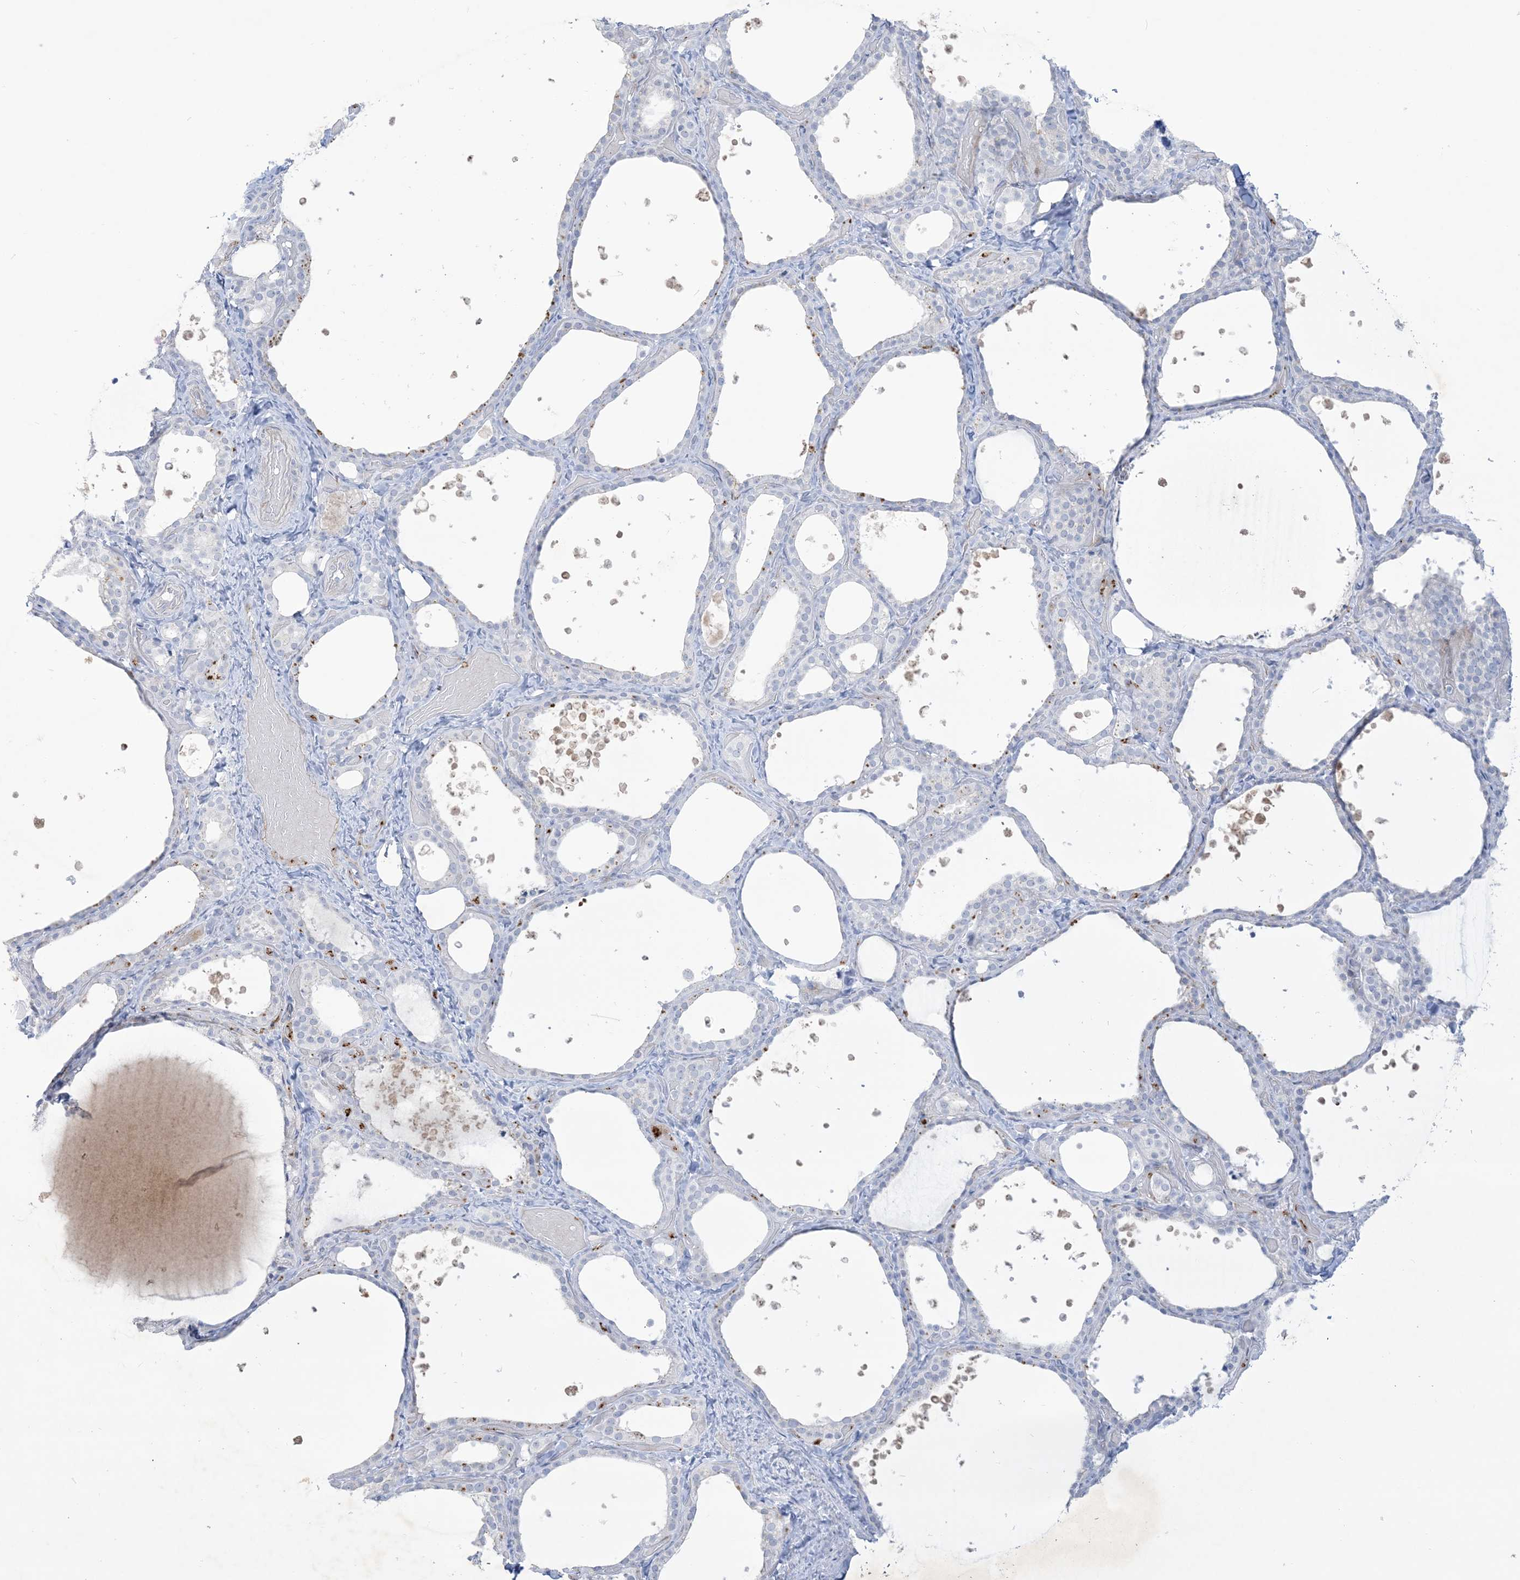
{"staining": {"intensity": "negative", "quantity": "none", "location": "none"}, "tissue": "thyroid gland", "cell_type": "Glandular cells", "image_type": "normal", "snomed": [{"axis": "morphology", "description": "Normal tissue, NOS"}, {"axis": "topography", "description": "Thyroid gland"}], "caption": "This is an IHC micrograph of benign thyroid gland. There is no staining in glandular cells.", "gene": "B3GNT7", "patient": {"sex": "female", "age": 44}}